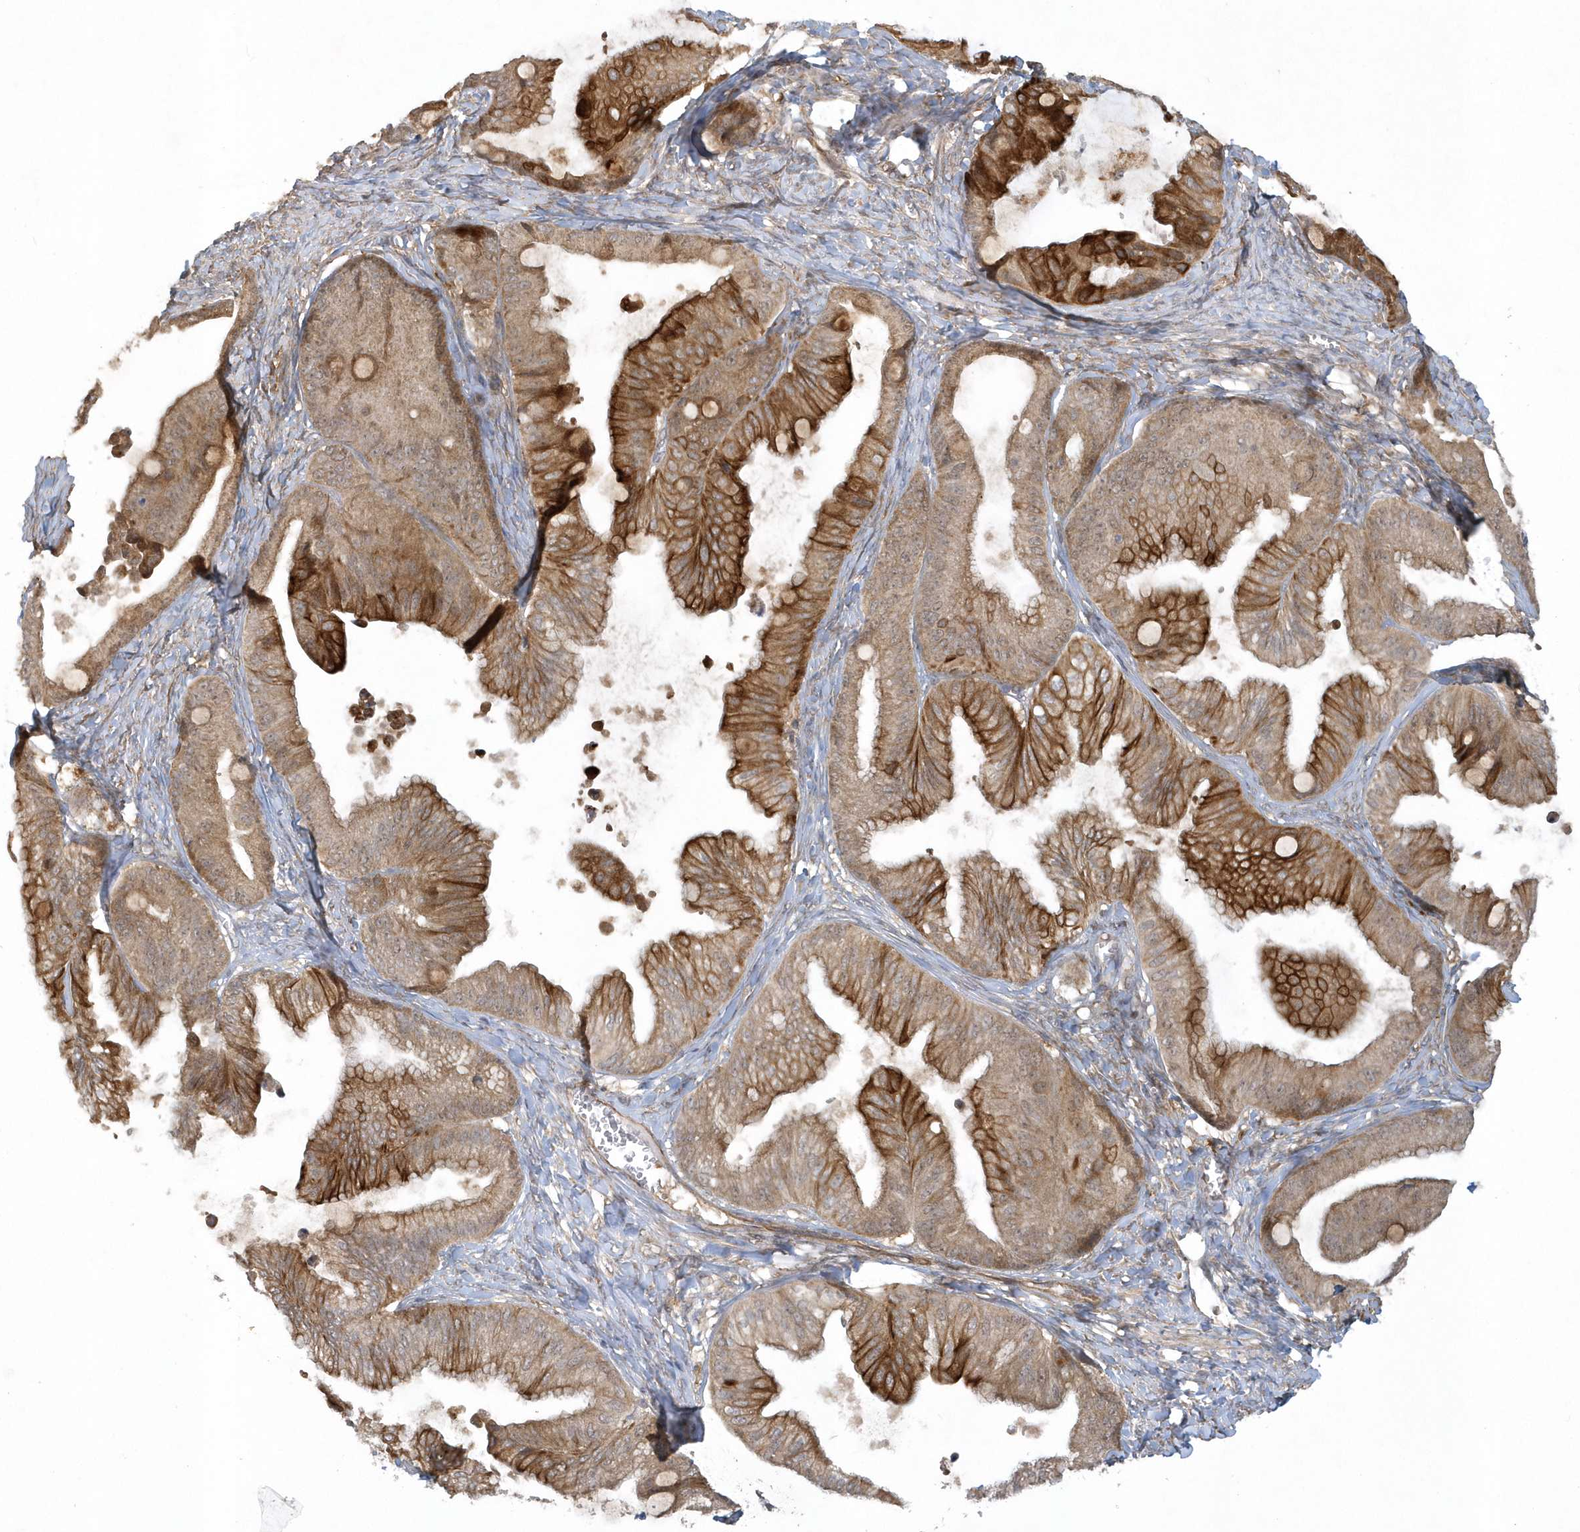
{"staining": {"intensity": "strong", "quantity": ">75%", "location": "cytoplasmic/membranous"}, "tissue": "ovarian cancer", "cell_type": "Tumor cells", "image_type": "cancer", "snomed": [{"axis": "morphology", "description": "Cystadenocarcinoma, mucinous, NOS"}, {"axis": "topography", "description": "Ovary"}], "caption": "Protein staining by IHC shows strong cytoplasmic/membranous expression in approximately >75% of tumor cells in ovarian cancer. (Brightfield microscopy of DAB IHC at high magnification).", "gene": "THG1L", "patient": {"sex": "female", "age": 71}}